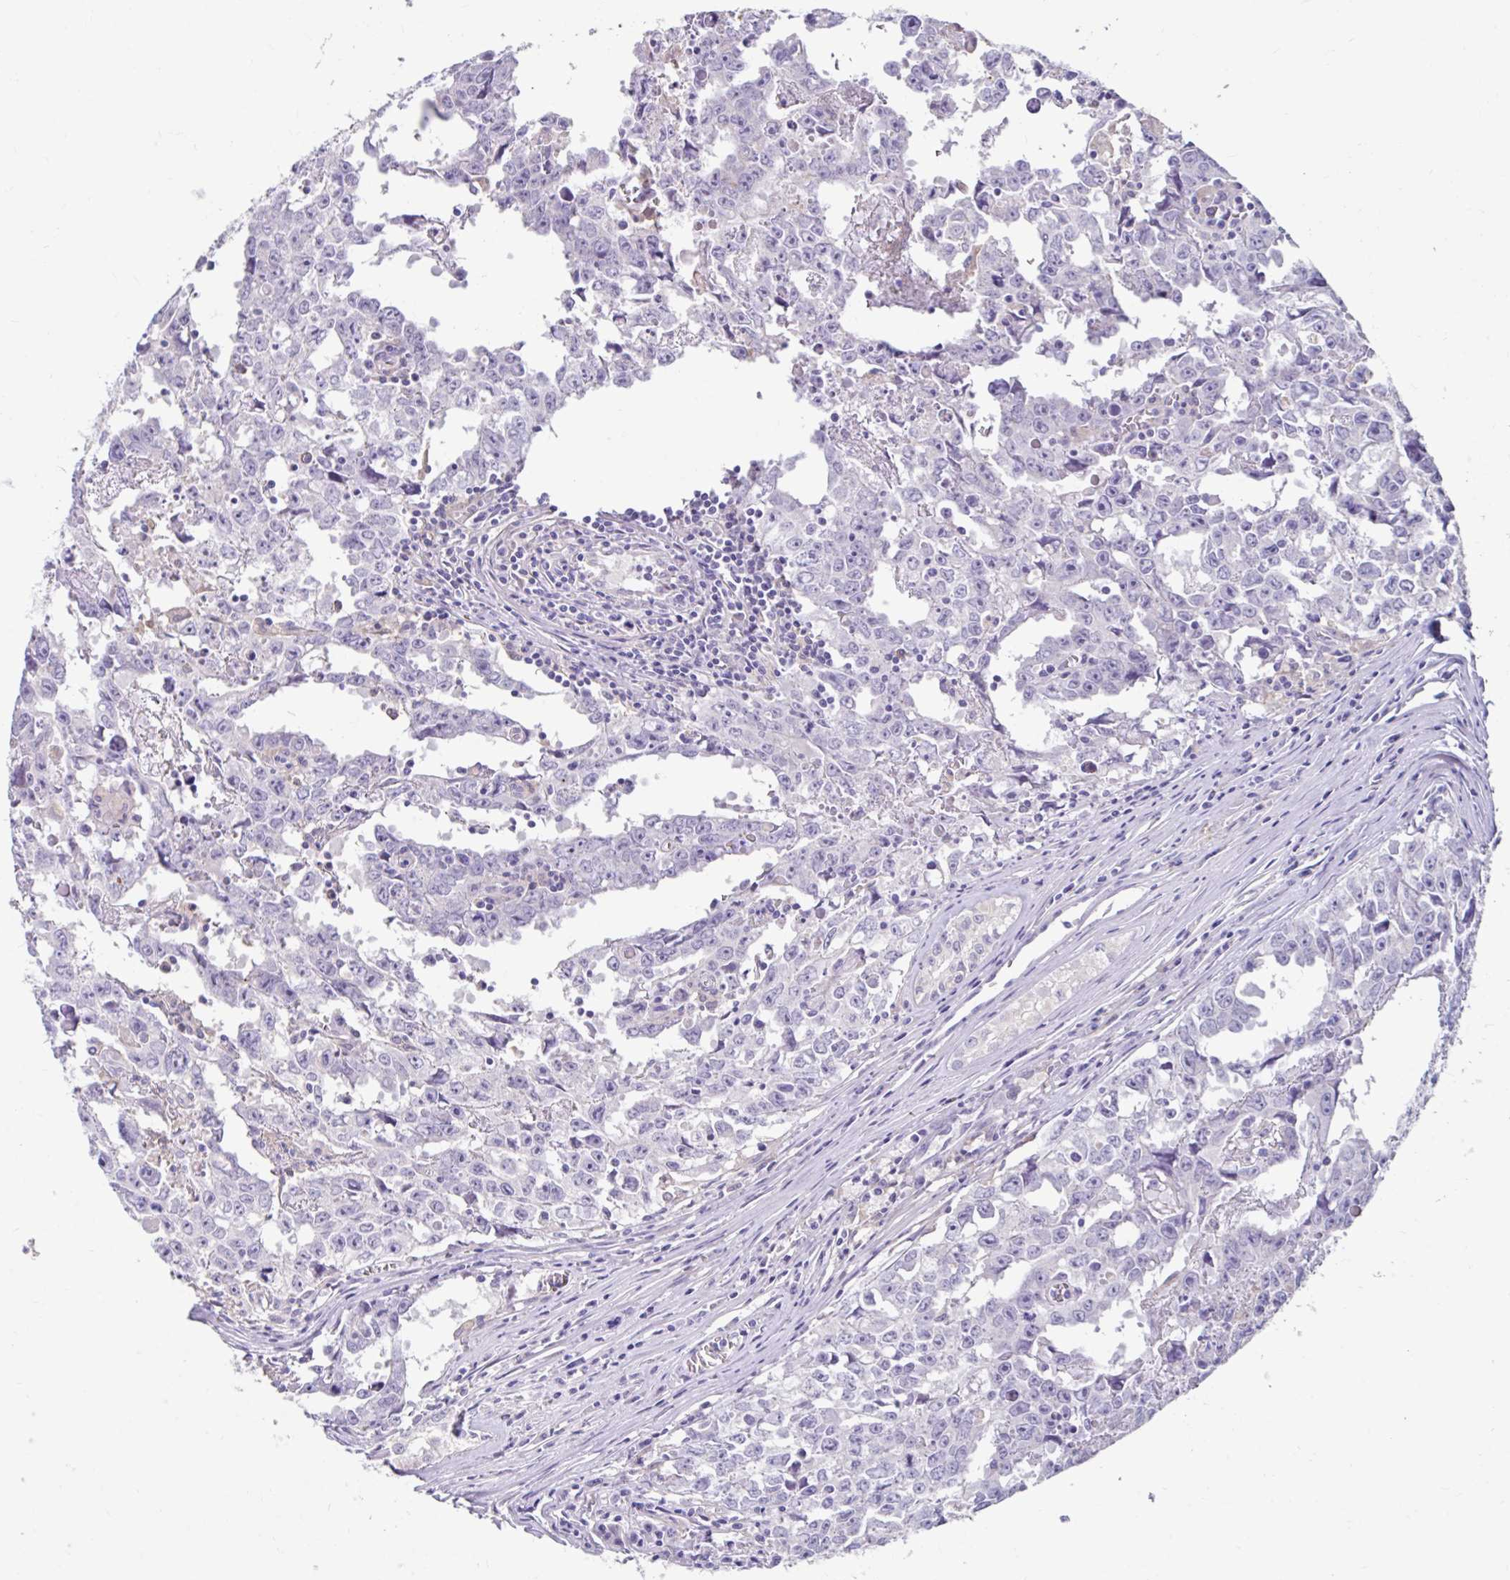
{"staining": {"intensity": "negative", "quantity": "none", "location": "none"}, "tissue": "testis cancer", "cell_type": "Tumor cells", "image_type": "cancer", "snomed": [{"axis": "morphology", "description": "Carcinoma, Embryonal, NOS"}, {"axis": "topography", "description": "Testis"}], "caption": "An IHC image of embryonal carcinoma (testis) is shown. There is no staining in tumor cells of embryonal carcinoma (testis).", "gene": "ZNF33A", "patient": {"sex": "male", "age": 22}}